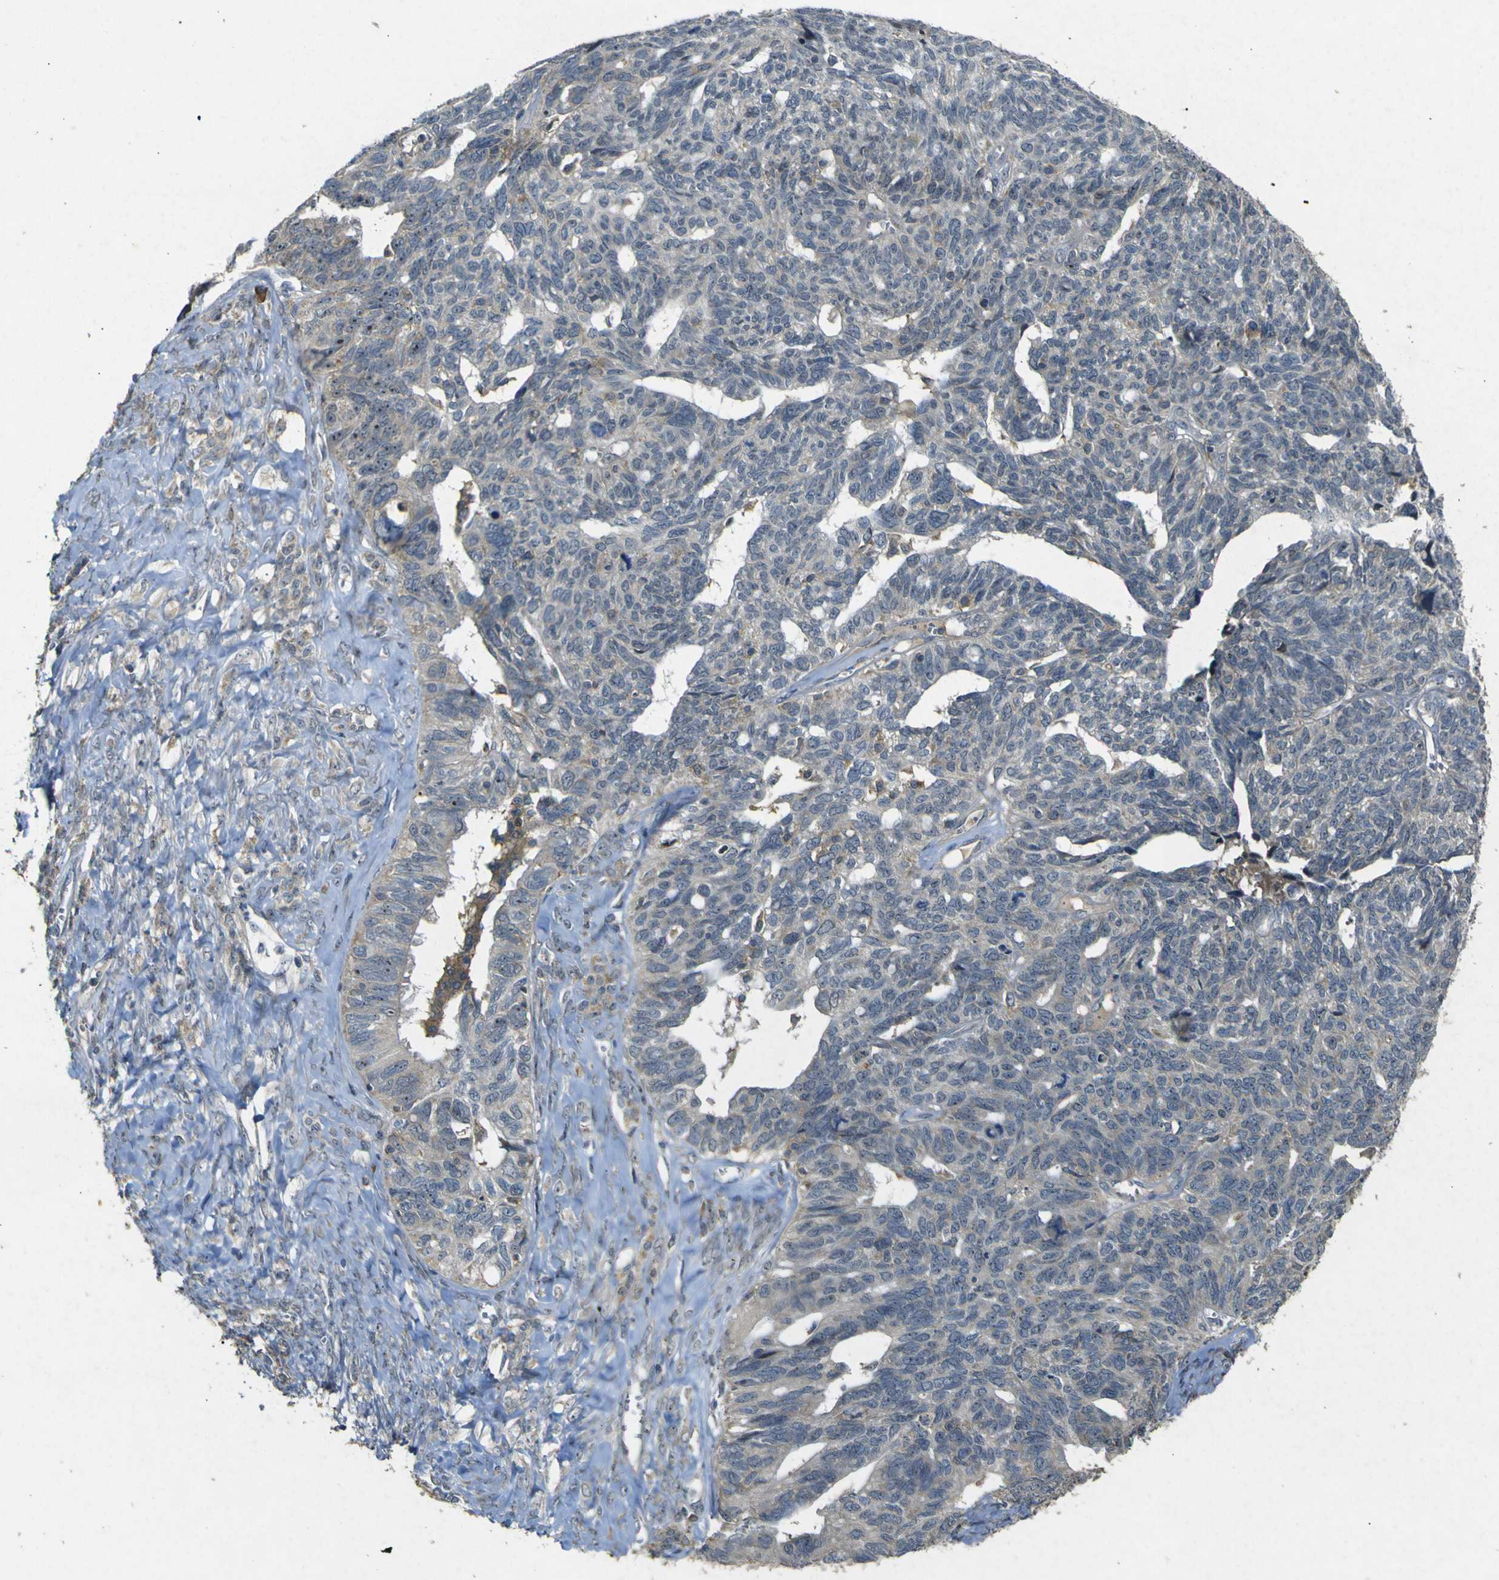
{"staining": {"intensity": "negative", "quantity": "none", "location": "none"}, "tissue": "ovarian cancer", "cell_type": "Tumor cells", "image_type": "cancer", "snomed": [{"axis": "morphology", "description": "Cystadenocarcinoma, serous, NOS"}, {"axis": "topography", "description": "Ovary"}], "caption": "Tumor cells are negative for protein expression in human ovarian serous cystadenocarcinoma.", "gene": "MAGI2", "patient": {"sex": "female", "age": 79}}